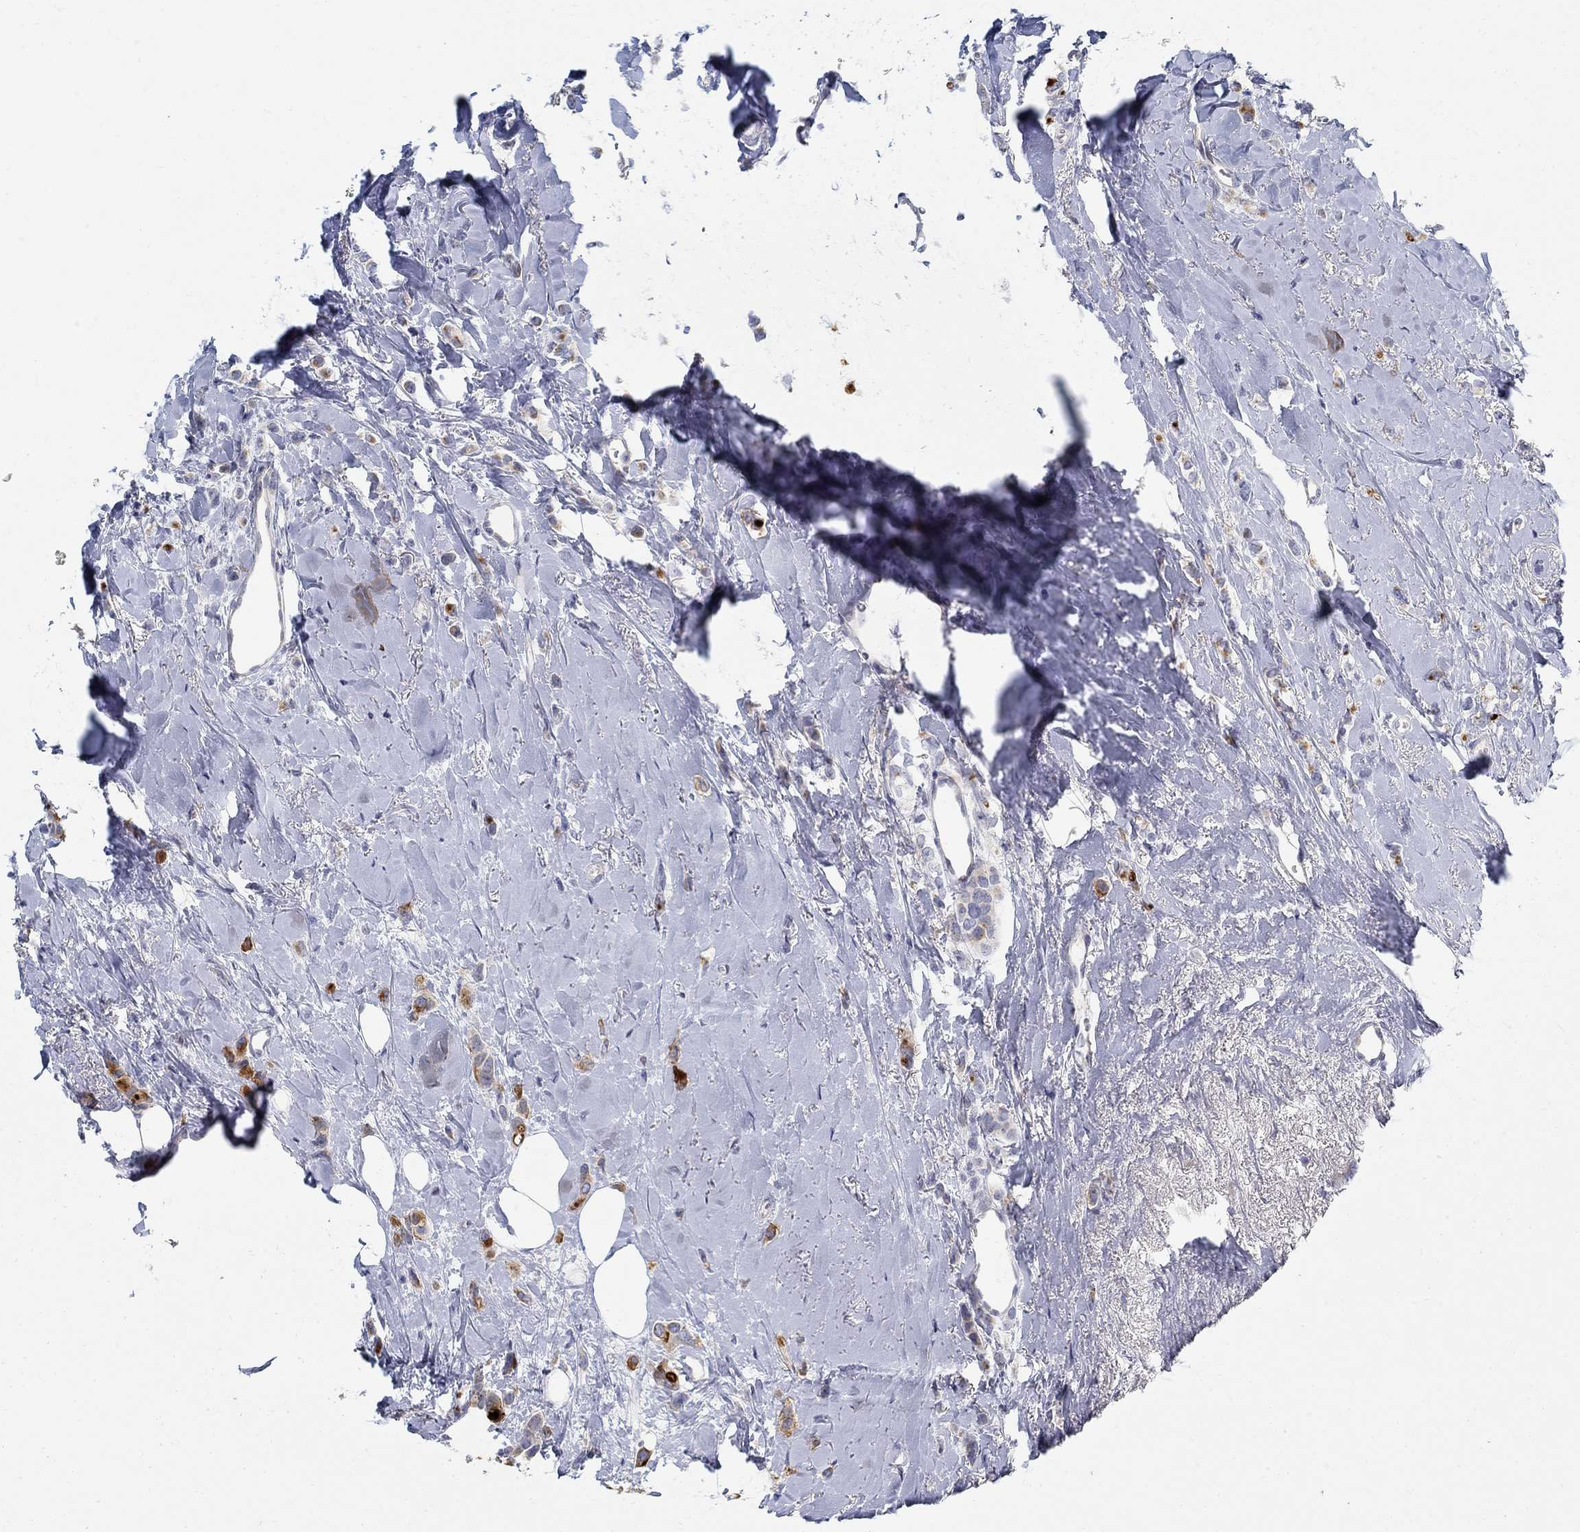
{"staining": {"intensity": "strong", "quantity": "25%-75%", "location": "cytoplasmic/membranous,nuclear"}, "tissue": "breast cancer", "cell_type": "Tumor cells", "image_type": "cancer", "snomed": [{"axis": "morphology", "description": "Lobular carcinoma"}, {"axis": "topography", "description": "Breast"}], "caption": "This histopathology image demonstrates IHC staining of human breast cancer, with high strong cytoplasmic/membranous and nuclear staining in about 25%-75% of tumor cells.", "gene": "ANO7", "patient": {"sex": "female", "age": 66}}